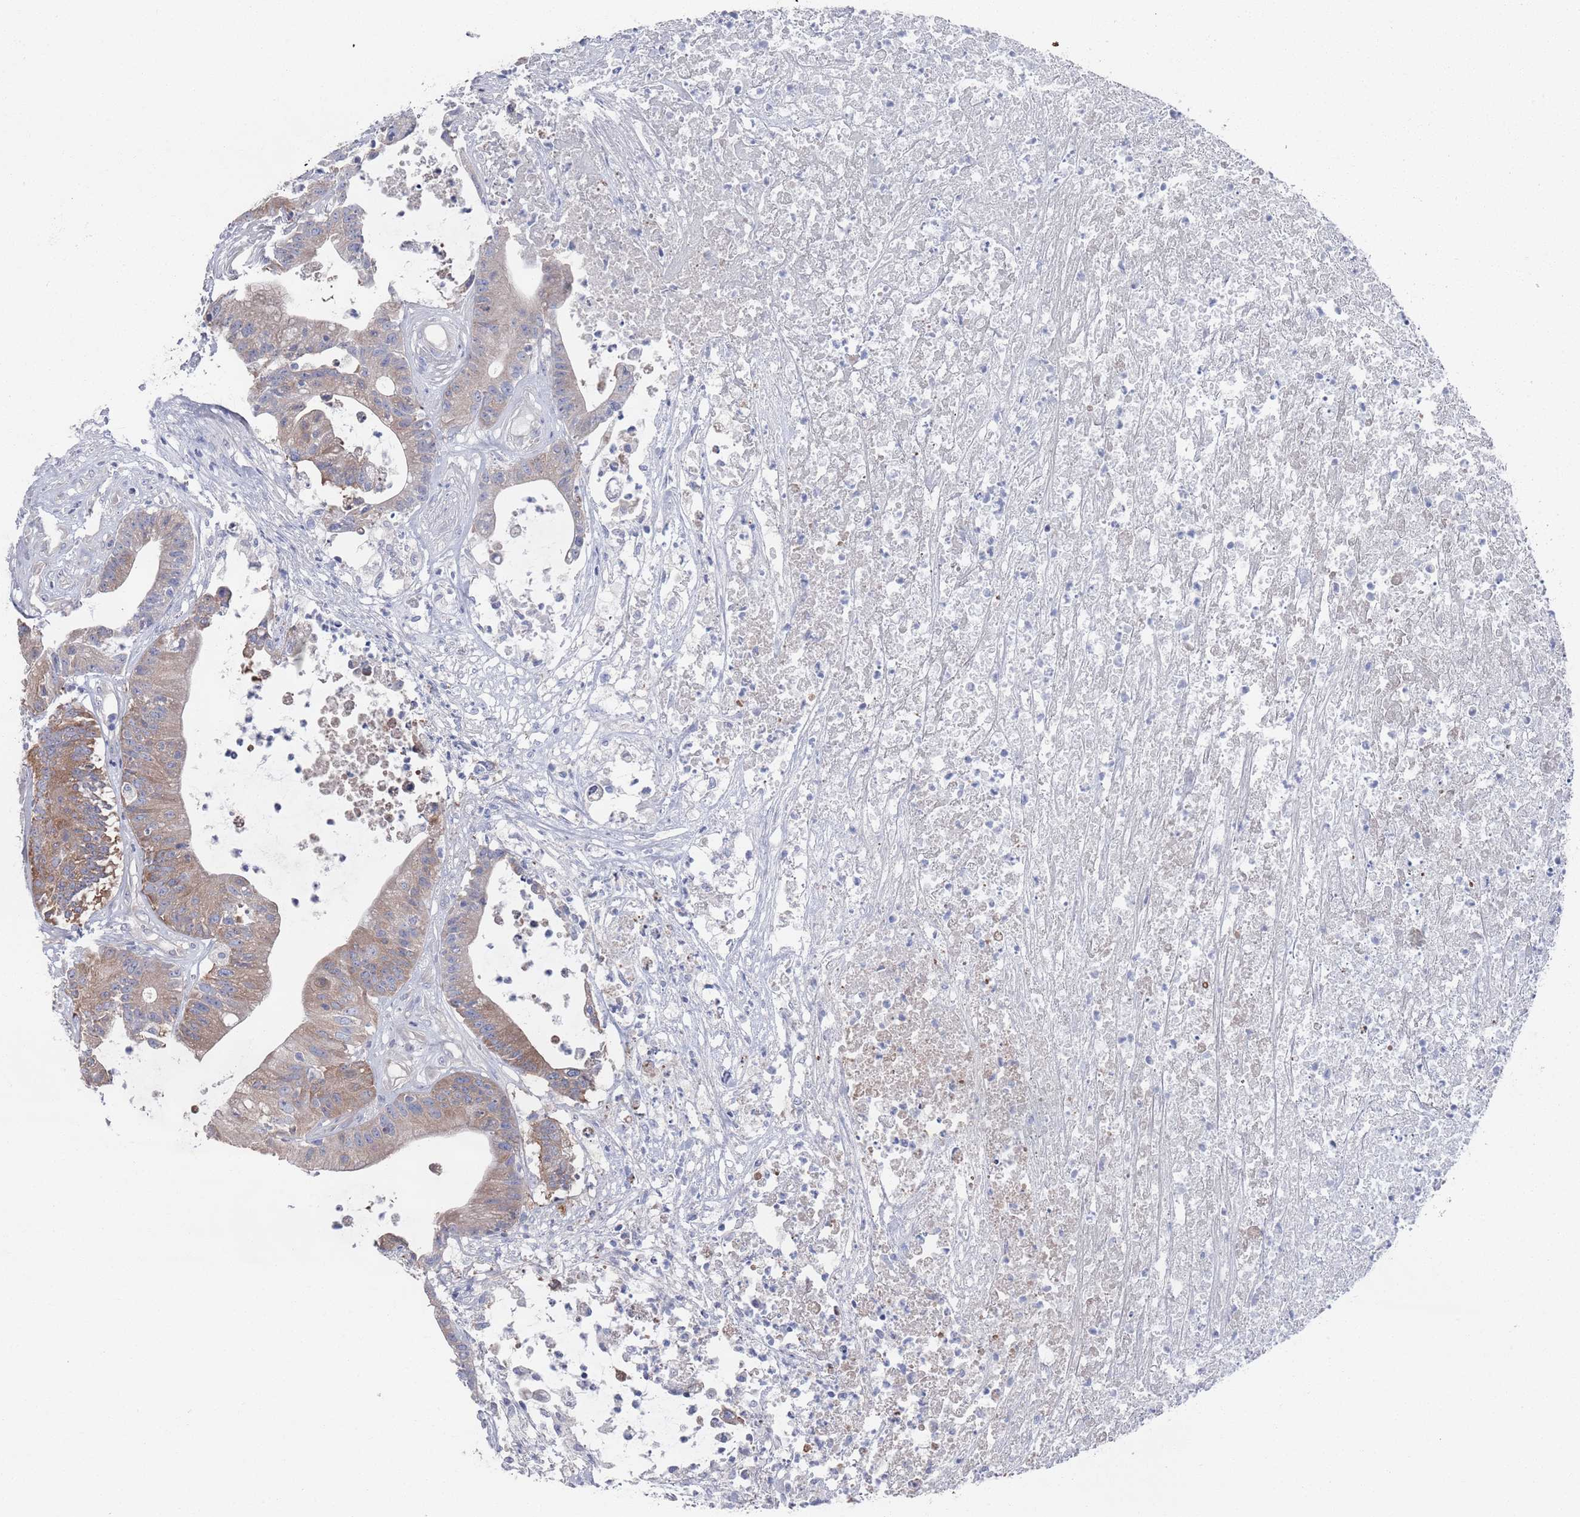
{"staining": {"intensity": "weak", "quantity": "25%-75%", "location": "cytoplasmic/membranous"}, "tissue": "colorectal cancer", "cell_type": "Tumor cells", "image_type": "cancer", "snomed": [{"axis": "morphology", "description": "Adenocarcinoma, NOS"}, {"axis": "topography", "description": "Colon"}], "caption": "A low amount of weak cytoplasmic/membranous positivity is appreciated in approximately 25%-75% of tumor cells in colorectal cancer tissue.", "gene": "TMCO3", "patient": {"sex": "female", "age": 84}}